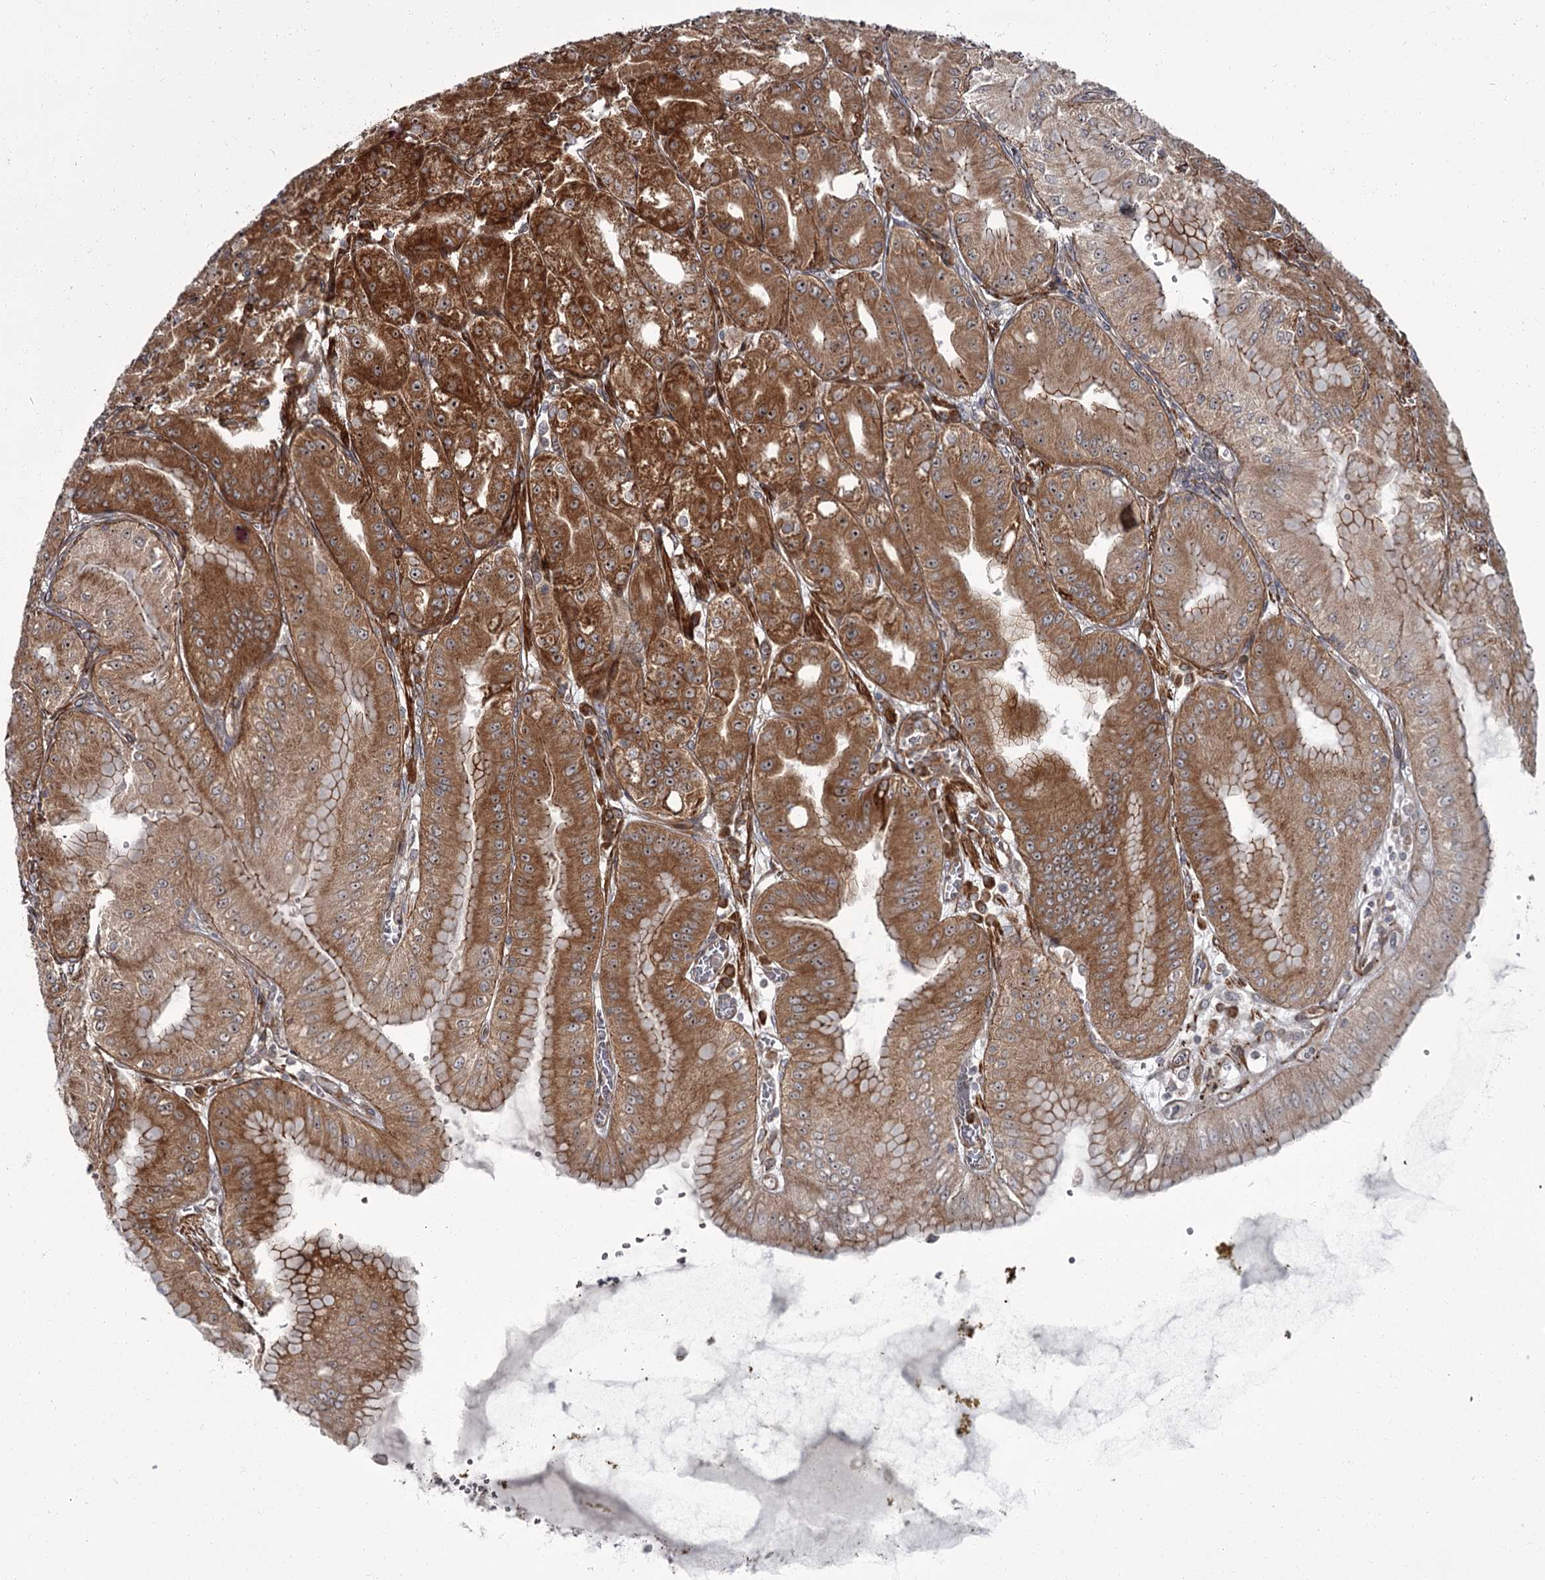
{"staining": {"intensity": "strong", "quantity": ">75%", "location": "cytoplasmic/membranous,nuclear"}, "tissue": "stomach", "cell_type": "Glandular cells", "image_type": "normal", "snomed": [{"axis": "morphology", "description": "Normal tissue, NOS"}, {"axis": "topography", "description": "Stomach, upper"}, {"axis": "topography", "description": "Stomach, lower"}], "caption": "Glandular cells exhibit strong cytoplasmic/membranous,nuclear expression in about >75% of cells in normal stomach.", "gene": "THAP9", "patient": {"sex": "male", "age": 71}}